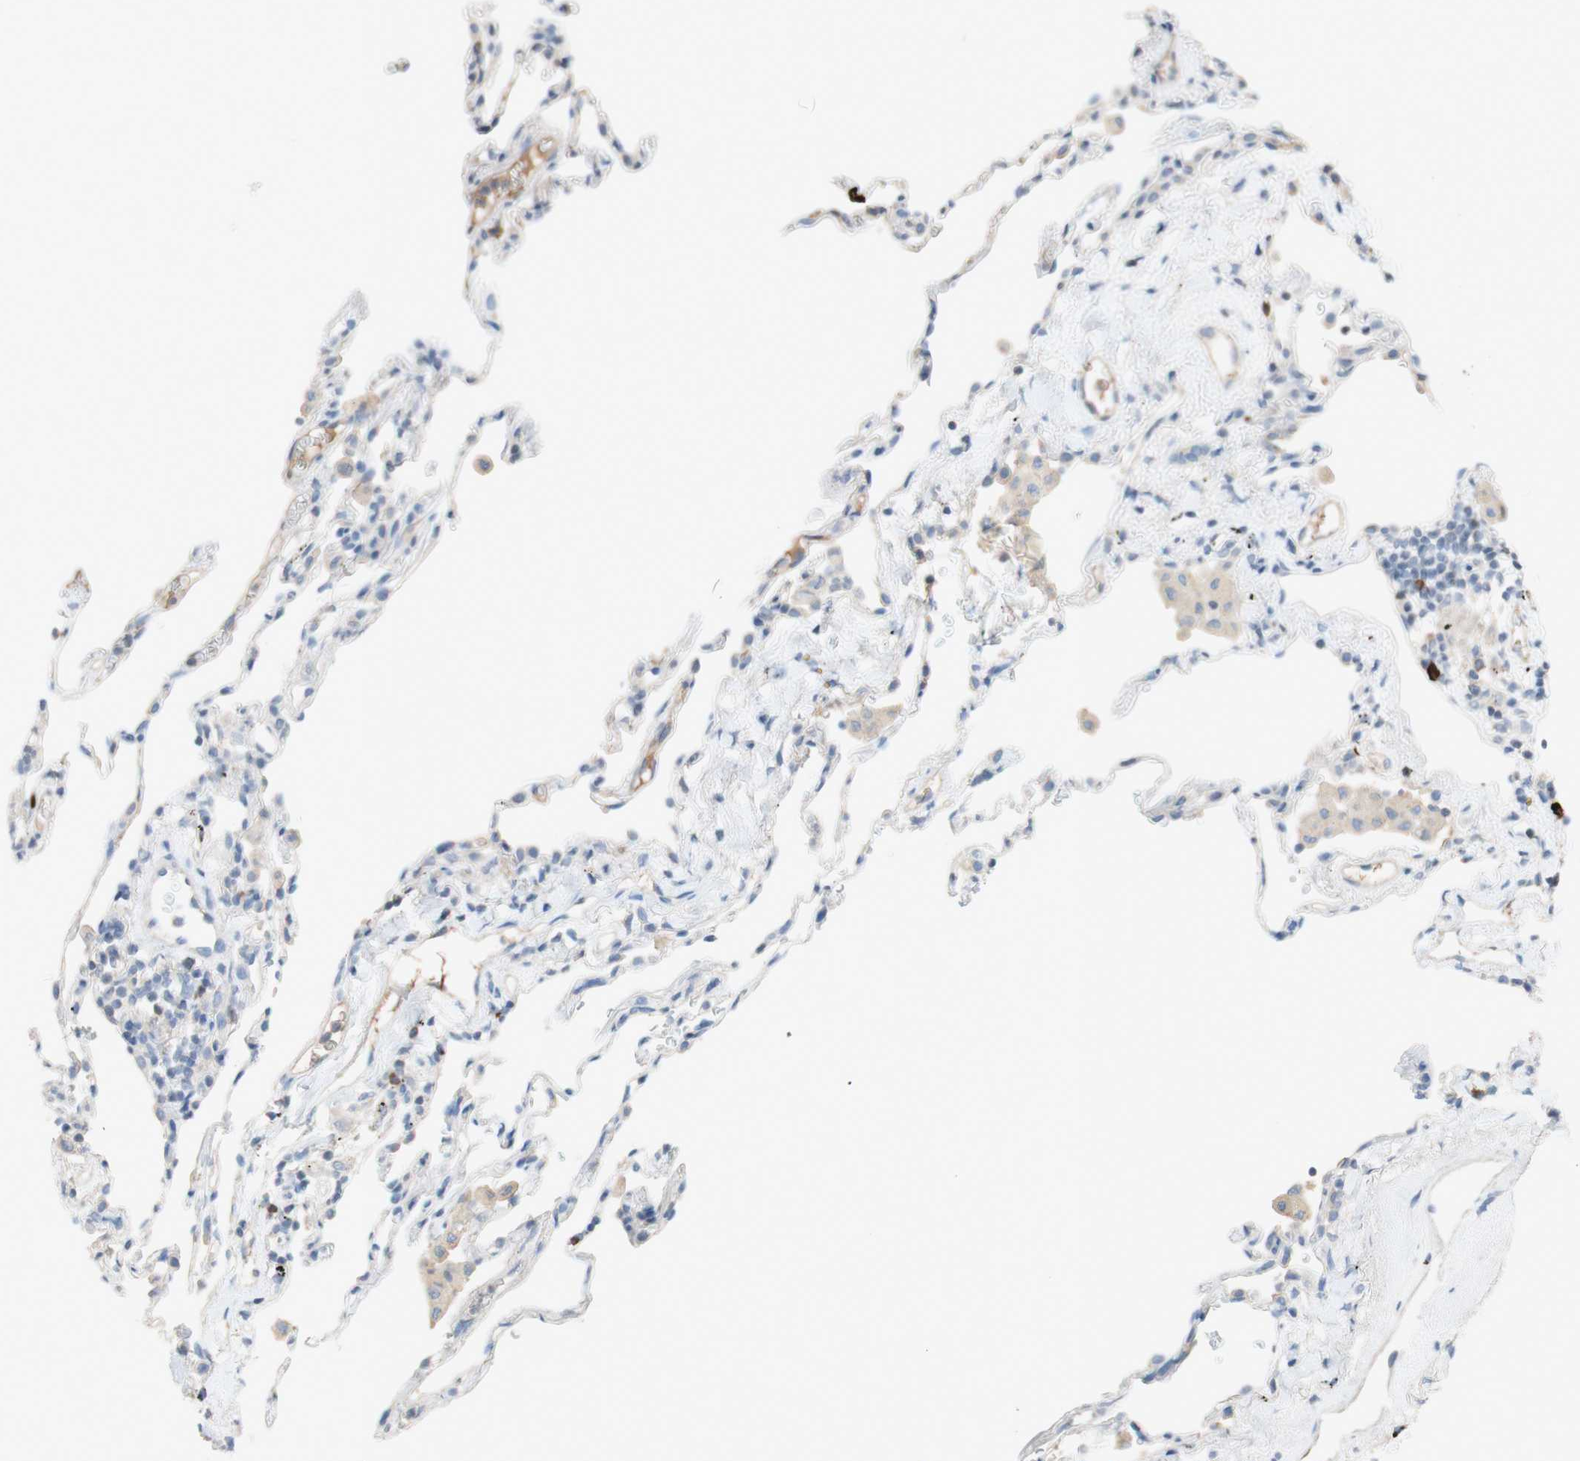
{"staining": {"intensity": "weak", "quantity": "25%-75%", "location": "cytoplasmic/membranous"}, "tissue": "lung", "cell_type": "Alveolar cells", "image_type": "normal", "snomed": [{"axis": "morphology", "description": "Normal tissue, NOS"}, {"axis": "topography", "description": "Lung"}], "caption": "This photomicrograph exhibits immunohistochemistry staining of benign human lung, with low weak cytoplasmic/membranous expression in about 25%-75% of alveolar cells.", "gene": "PACSIN1", "patient": {"sex": "male", "age": 59}}